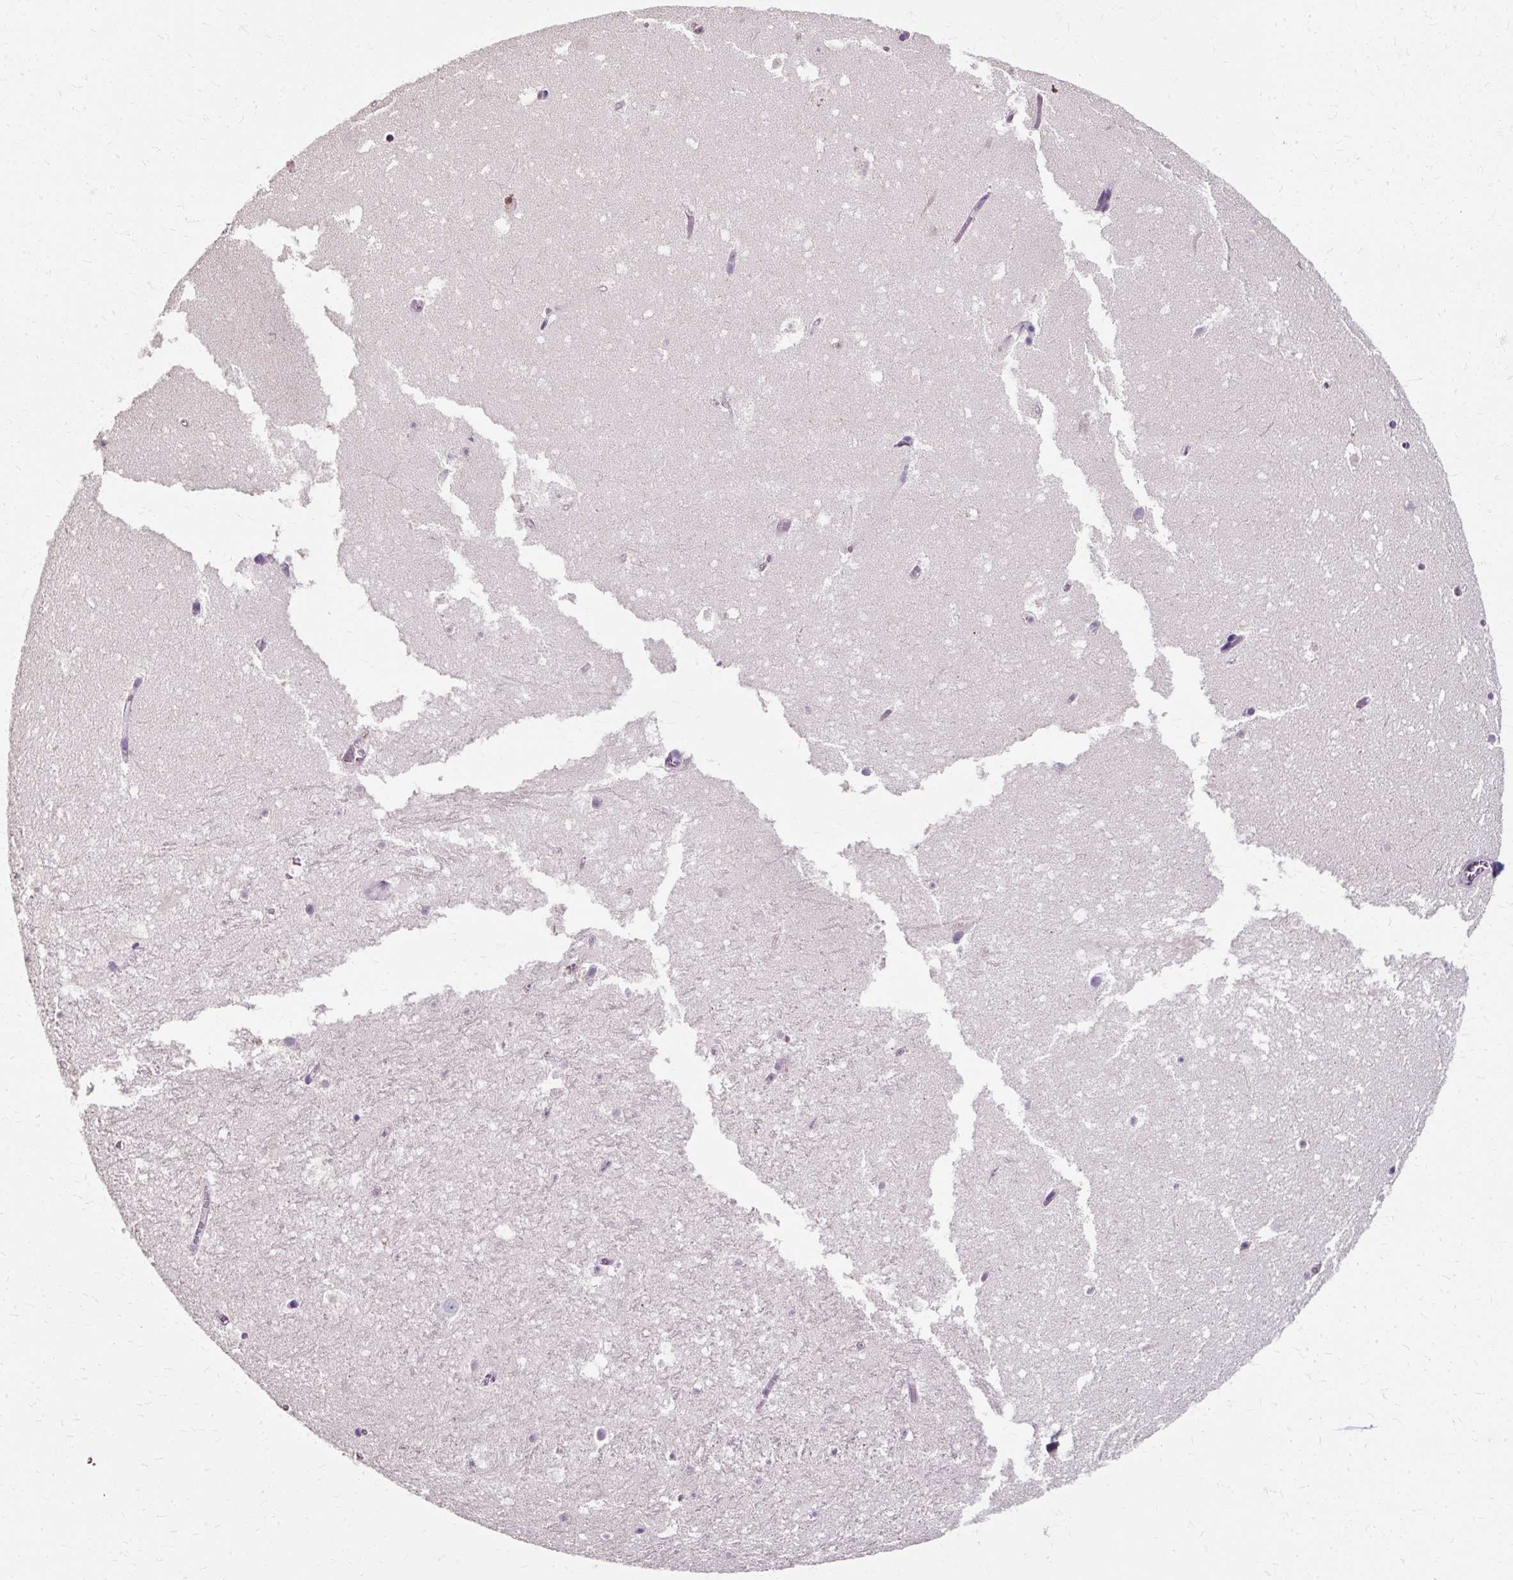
{"staining": {"intensity": "negative", "quantity": "none", "location": "none"}, "tissue": "hippocampus", "cell_type": "Glial cells", "image_type": "normal", "snomed": [{"axis": "morphology", "description": "Normal tissue, NOS"}, {"axis": "topography", "description": "Hippocampus"}], "caption": "Histopathology image shows no protein expression in glial cells of normal hippocampus.", "gene": "KLHL24", "patient": {"sex": "female", "age": 42}}